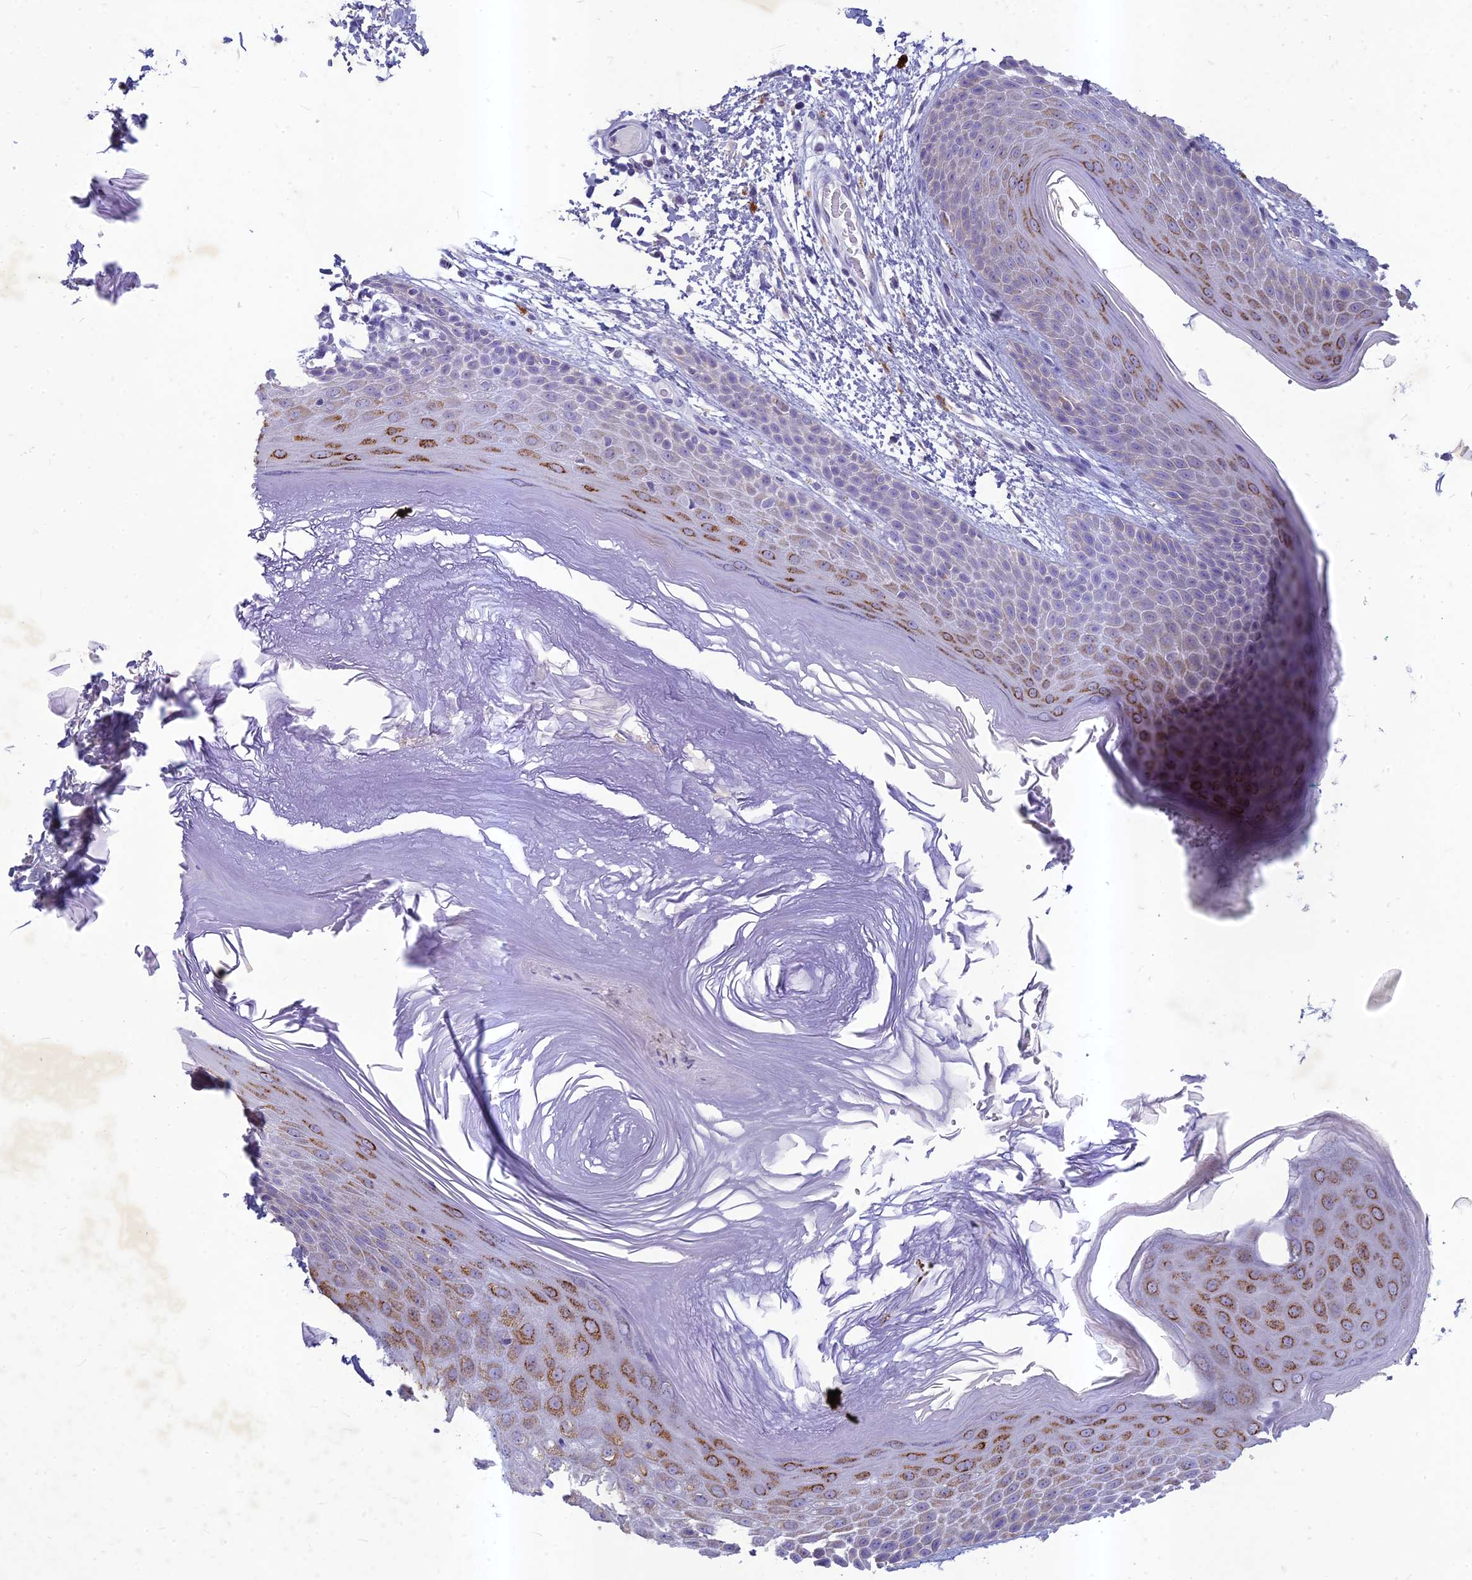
{"staining": {"intensity": "moderate", "quantity": "<25%", "location": "cytoplasmic/membranous"}, "tissue": "skin", "cell_type": "Epidermal cells", "image_type": "normal", "snomed": [{"axis": "morphology", "description": "Normal tissue, NOS"}, {"axis": "topography", "description": "Anal"}], "caption": "Epidermal cells display low levels of moderate cytoplasmic/membranous positivity in approximately <25% of cells in normal human skin. (Brightfield microscopy of DAB IHC at high magnification).", "gene": "HIGD1A", "patient": {"sex": "male", "age": 74}}